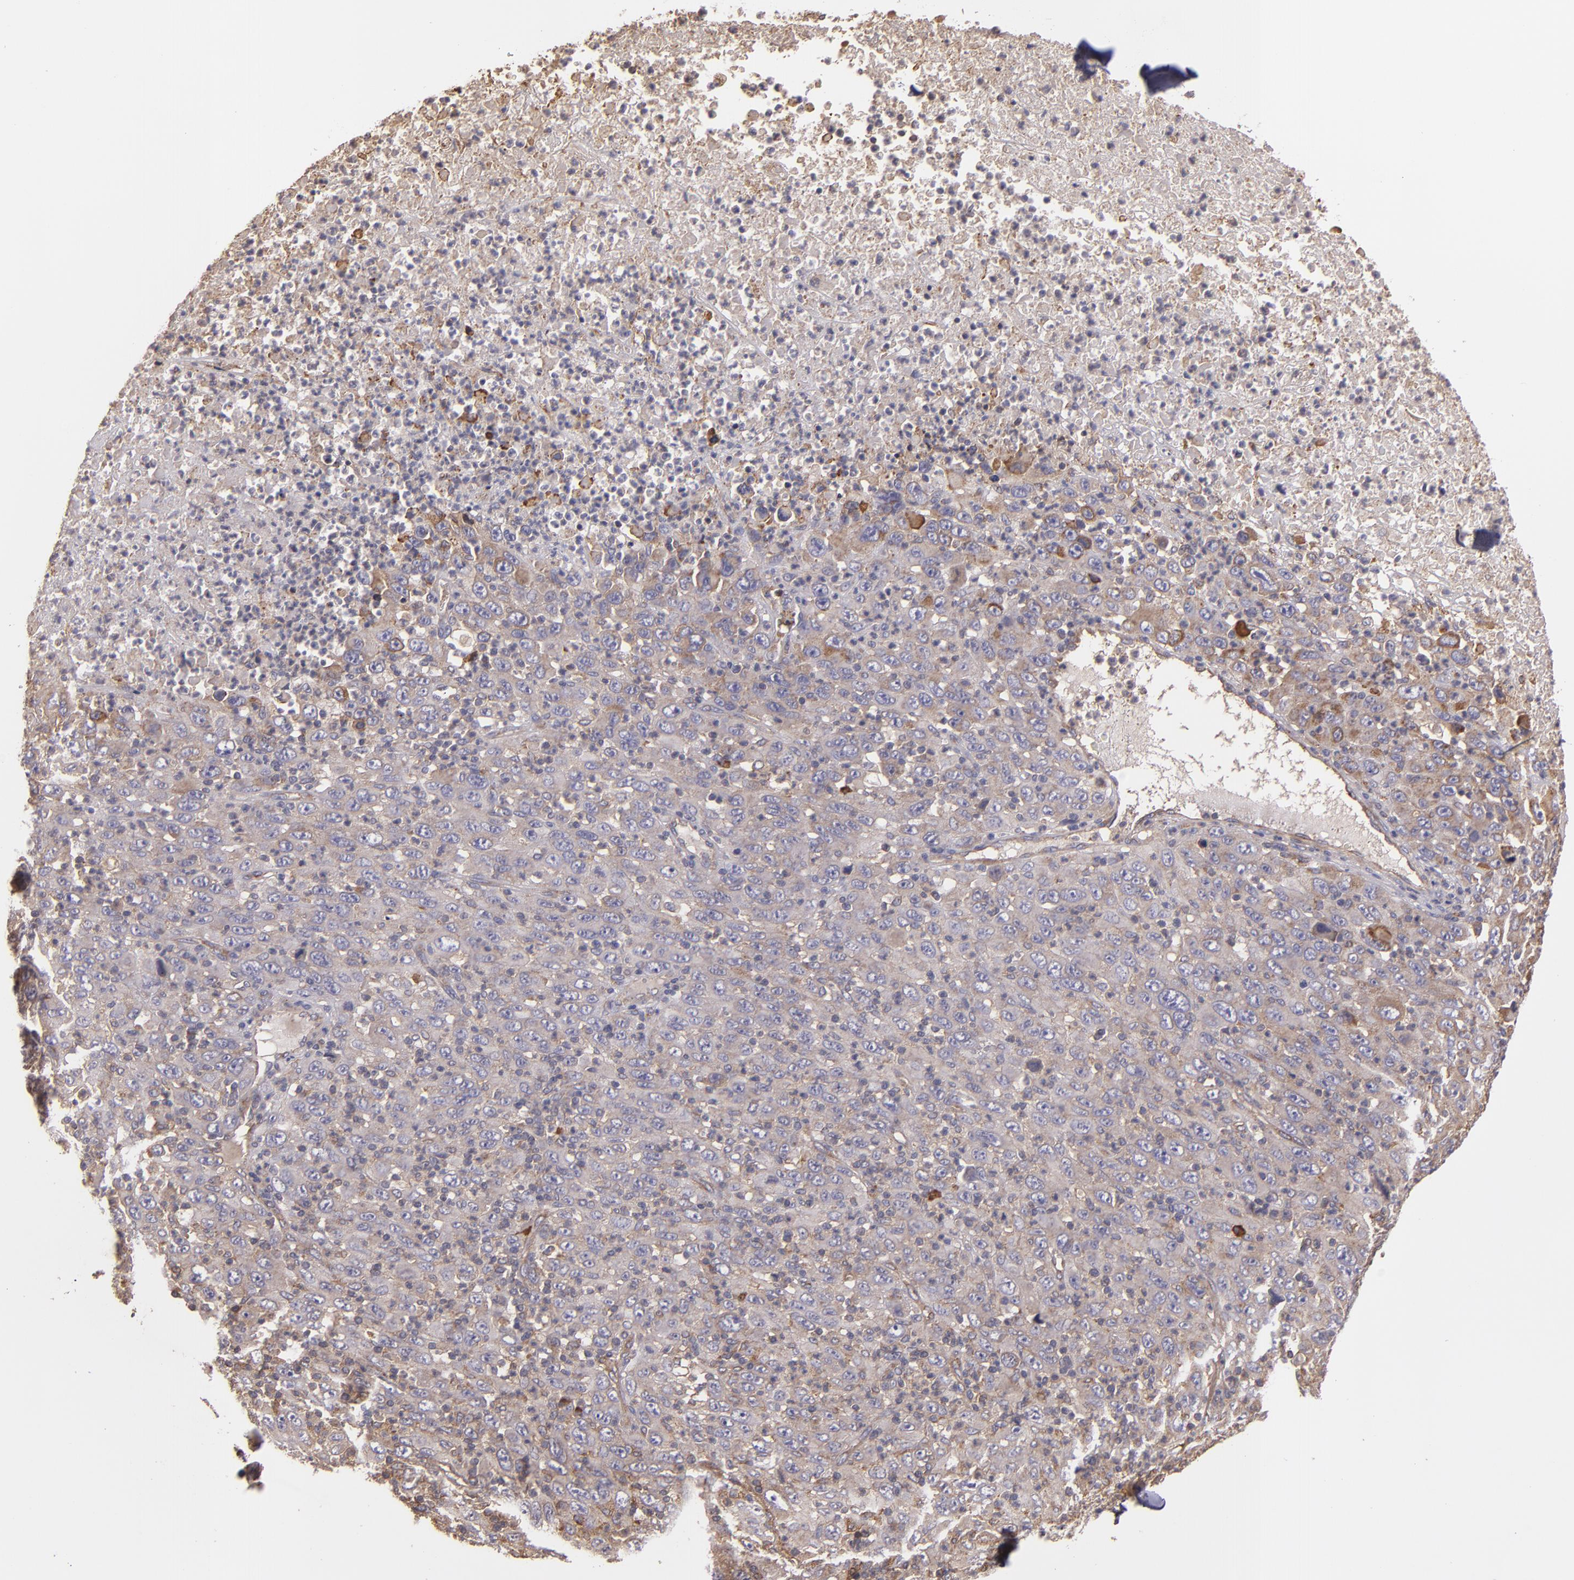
{"staining": {"intensity": "moderate", "quantity": ">75%", "location": "cytoplasmic/membranous"}, "tissue": "melanoma", "cell_type": "Tumor cells", "image_type": "cancer", "snomed": [{"axis": "morphology", "description": "Malignant melanoma, Metastatic site"}, {"axis": "topography", "description": "Skin"}], "caption": "Immunohistochemistry (IHC) (DAB (3,3'-diaminobenzidine)) staining of human malignant melanoma (metastatic site) shows moderate cytoplasmic/membranous protein staining in approximately >75% of tumor cells.", "gene": "ECE1", "patient": {"sex": "female", "age": 56}}